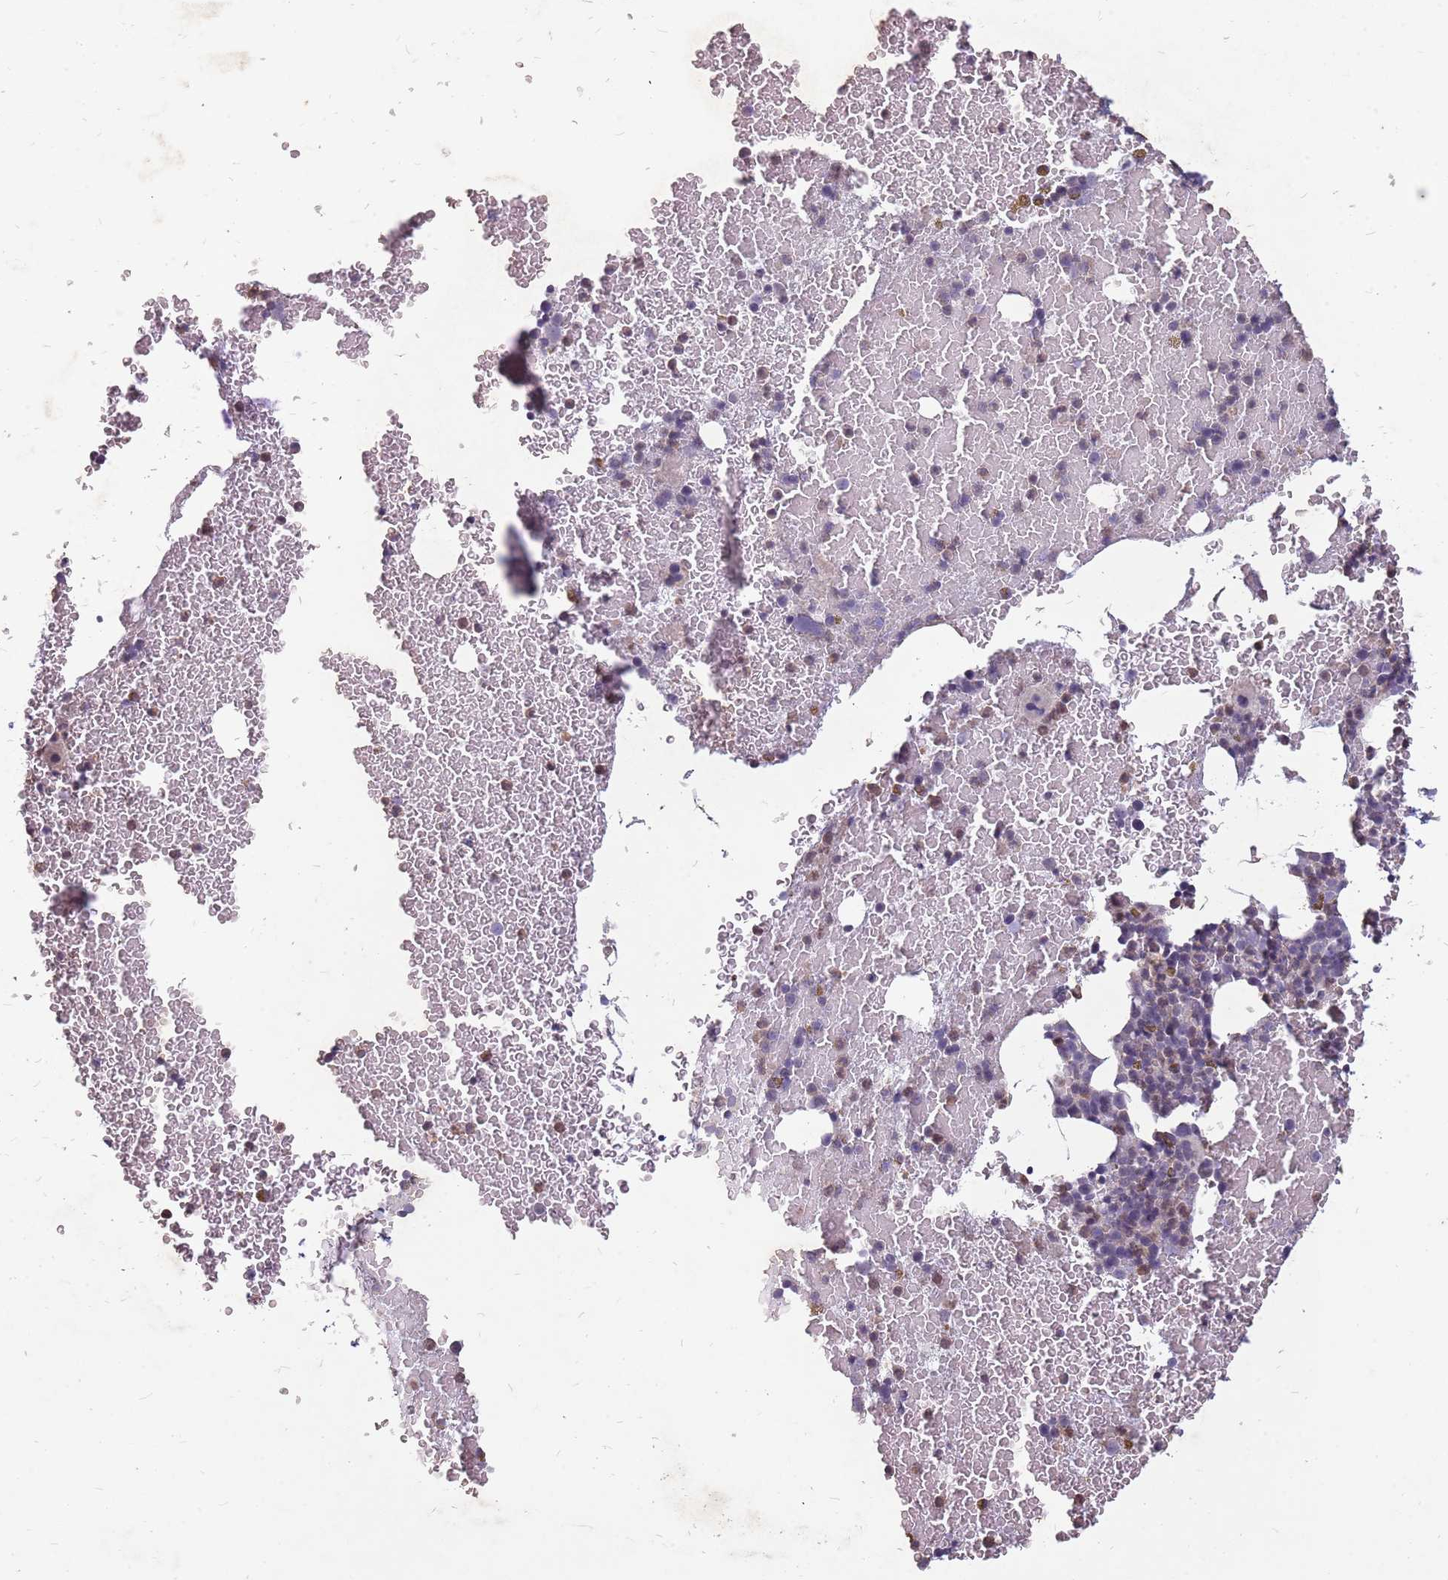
{"staining": {"intensity": "moderate", "quantity": "<25%", "location": "cytoplasmic/membranous"}, "tissue": "bone marrow", "cell_type": "Hematopoietic cells", "image_type": "normal", "snomed": [{"axis": "morphology", "description": "Normal tissue, NOS"}, {"axis": "topography", "description": "Bone marrow"}], "caption": "Moderate cytoplasmic/membranous positivity for a protein is appreciated in about <25% of hematopoietic cells of benign bone marrow using IHC.", "gene": "NEK6", "patient": {"sex": "female", "age": 48}}